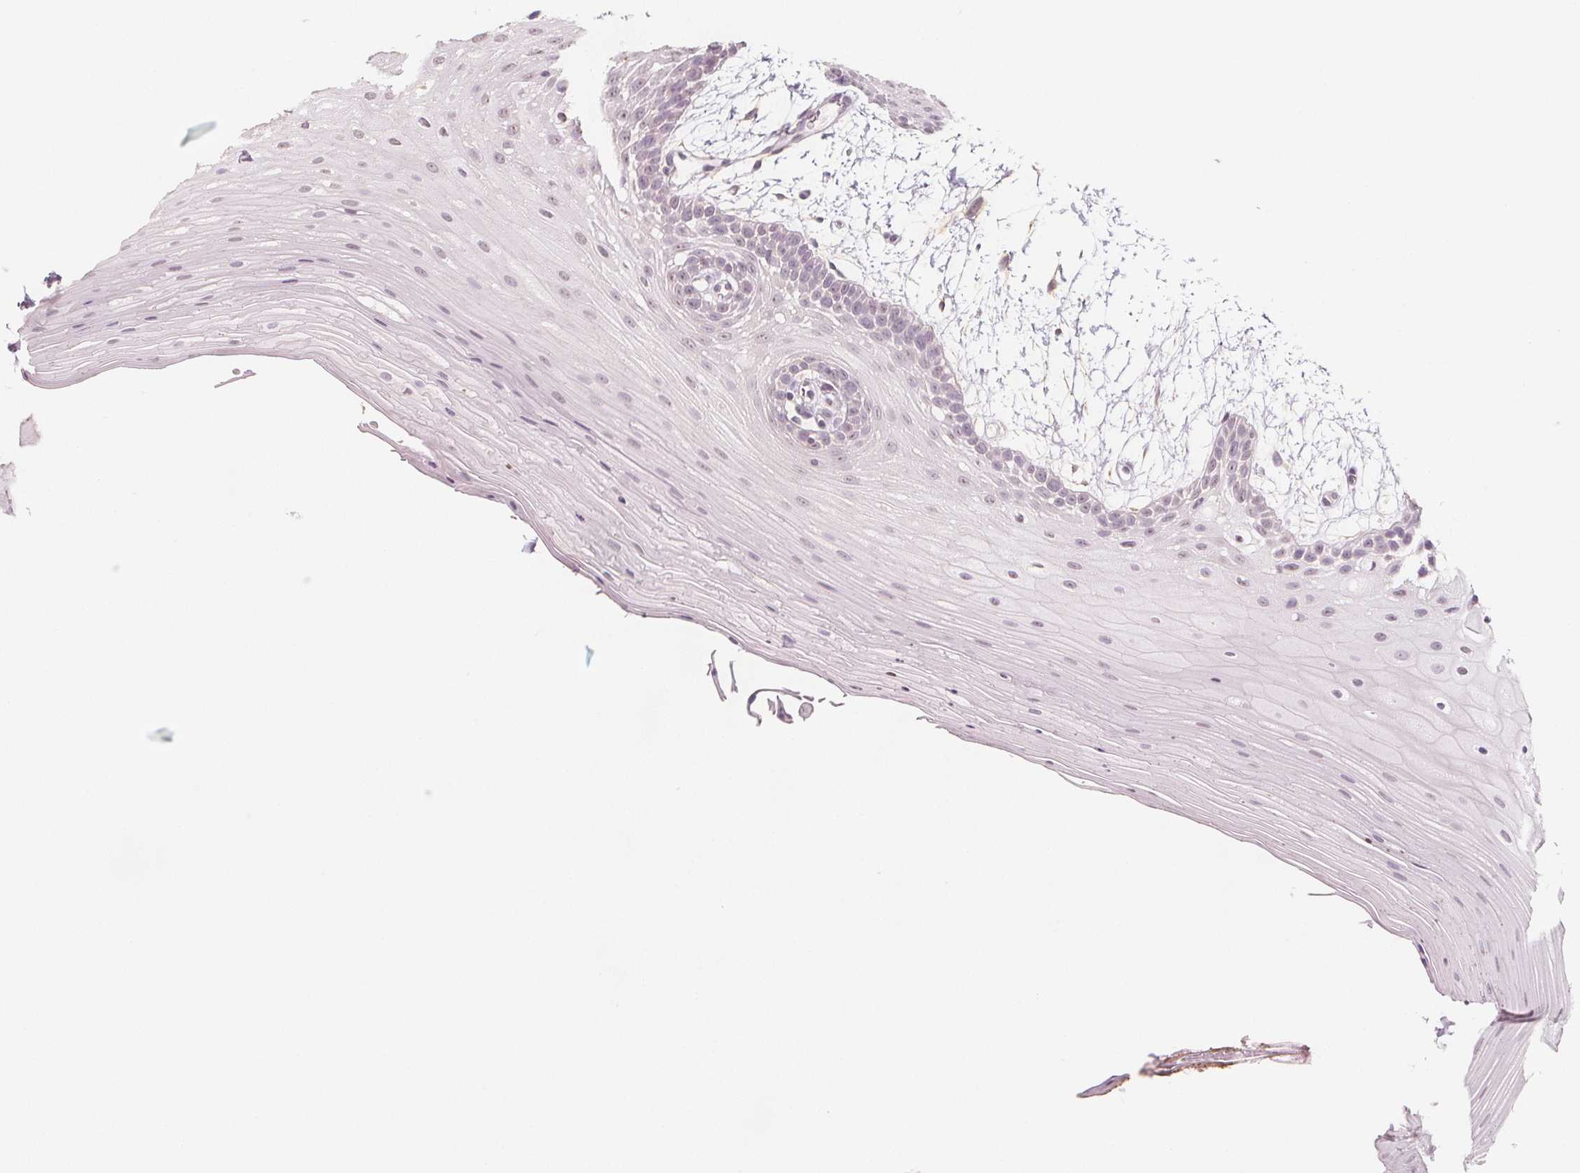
{"staining": {"intensity": "weak", "quantity": "<25%", "location": "nuclear"}, "tissue": "oral mucosa", "cell_type": "Squamous epithelial cells", "image_type": "normal", "snomed": [{"axis": "morphology", "description": "Normal tissue, NOS"}, {"axis": "morphology", "description": "Squamous cell carcinoma, NOS"}, {"axis": "topography", "description": "Oral tissue"}, {"axis": "topography", "description": "Tounge, NOS"}, {"axis": "topography", "description": "Head-Neck"}], "caption": "An image of oral mucosa stained for a protein shows no brown staining in squamous epithelial cells. Nuclei are stained in blue.", "gene": "C1orf167", "patient": {"sex": "male", "age": 62}}